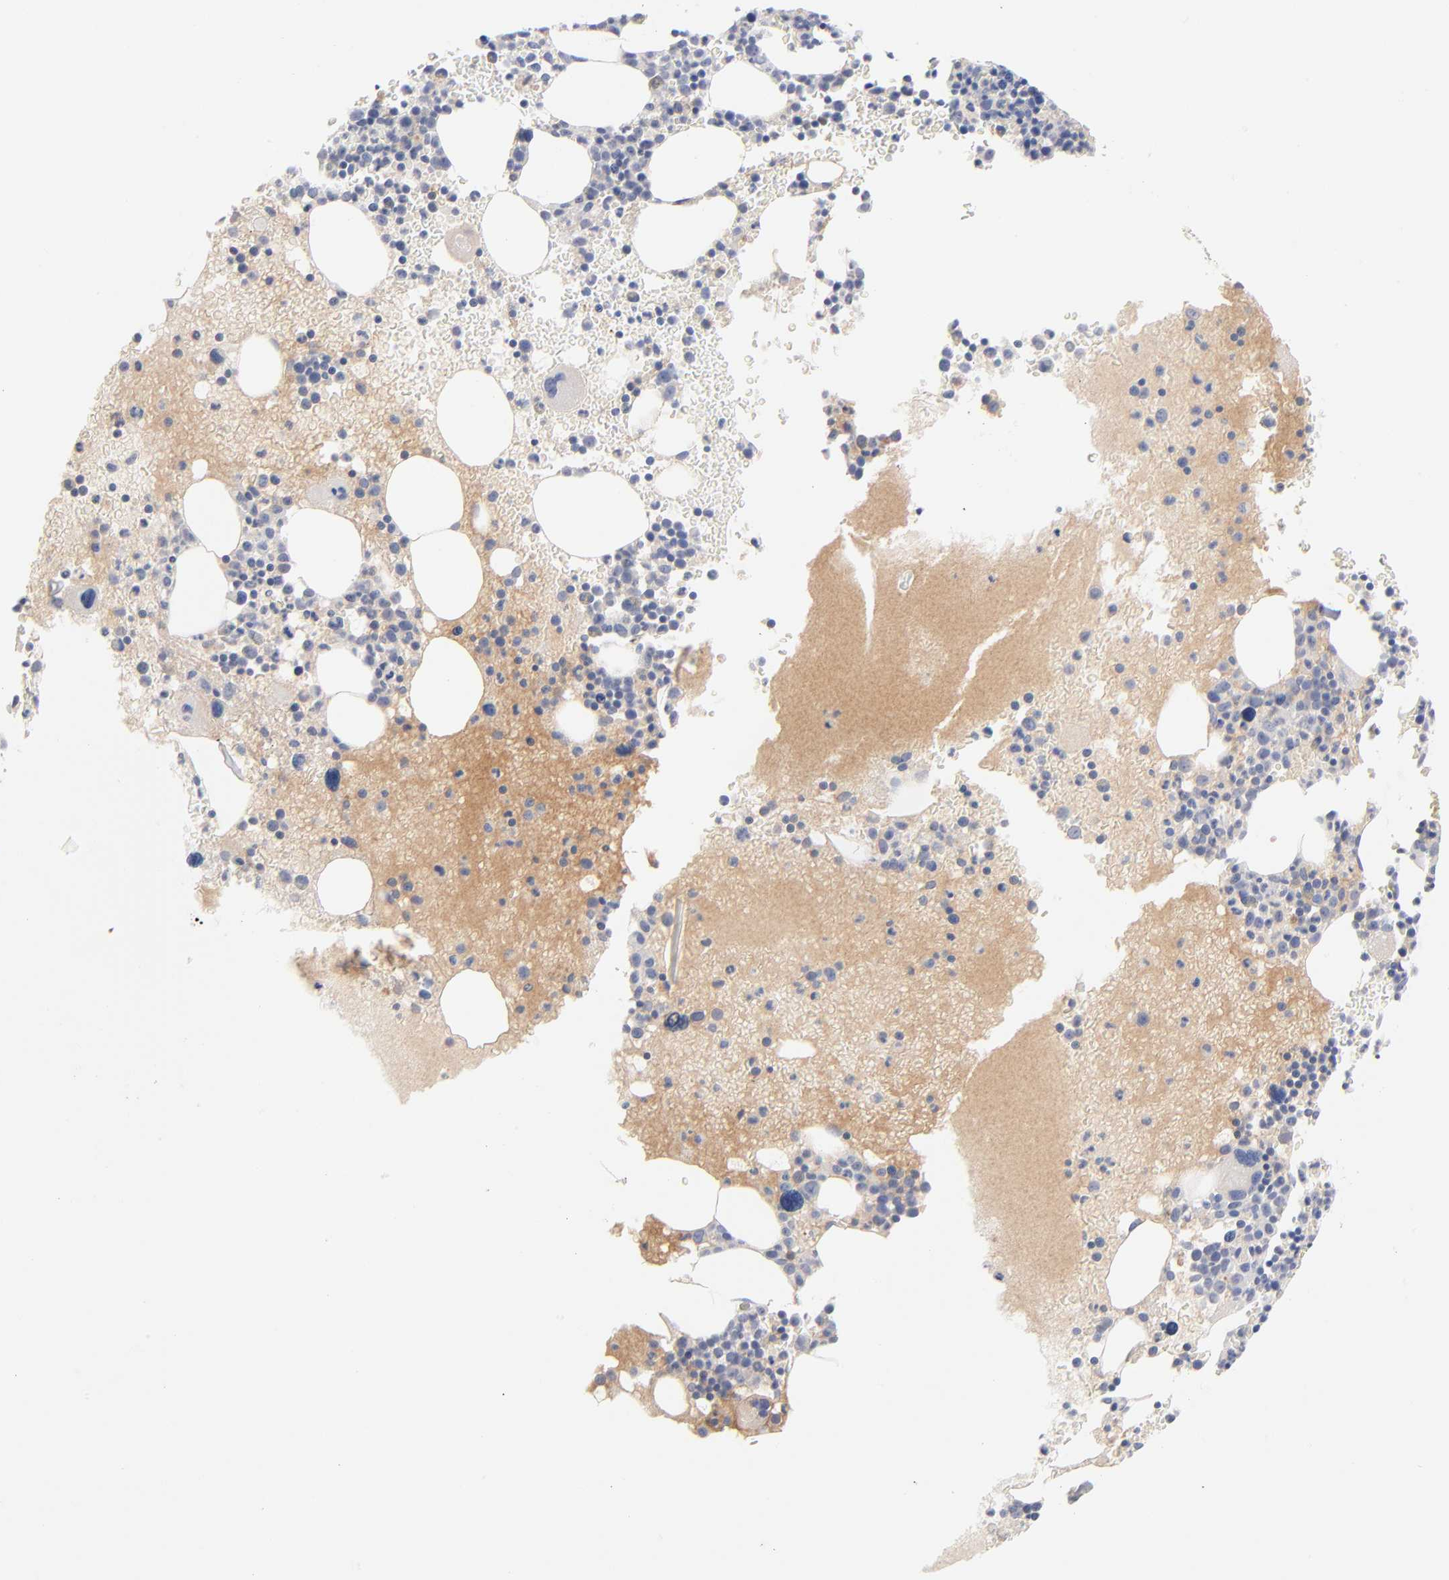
{"staining": {"intensity": "negative", "quantity": "none", "location": "none"}, "tissue": "bone marrow", "cell_type": "Hematopoietic cells", "image_type": "normal", "snomed": [{"axis": "morphology", "description": "Normal tissue, NOS"}, {"axis": "topography", "description": "Bone marrow"}], "caption": "The immunohistochemistry (IHC) photomicrograph has no significant positivity in hematopoietic cells of bone marrow. (DAB immunohistochemistry with hematoxylin counter stain).", "gene": "F12", "patient": {"sex": "male", "age": 68}}